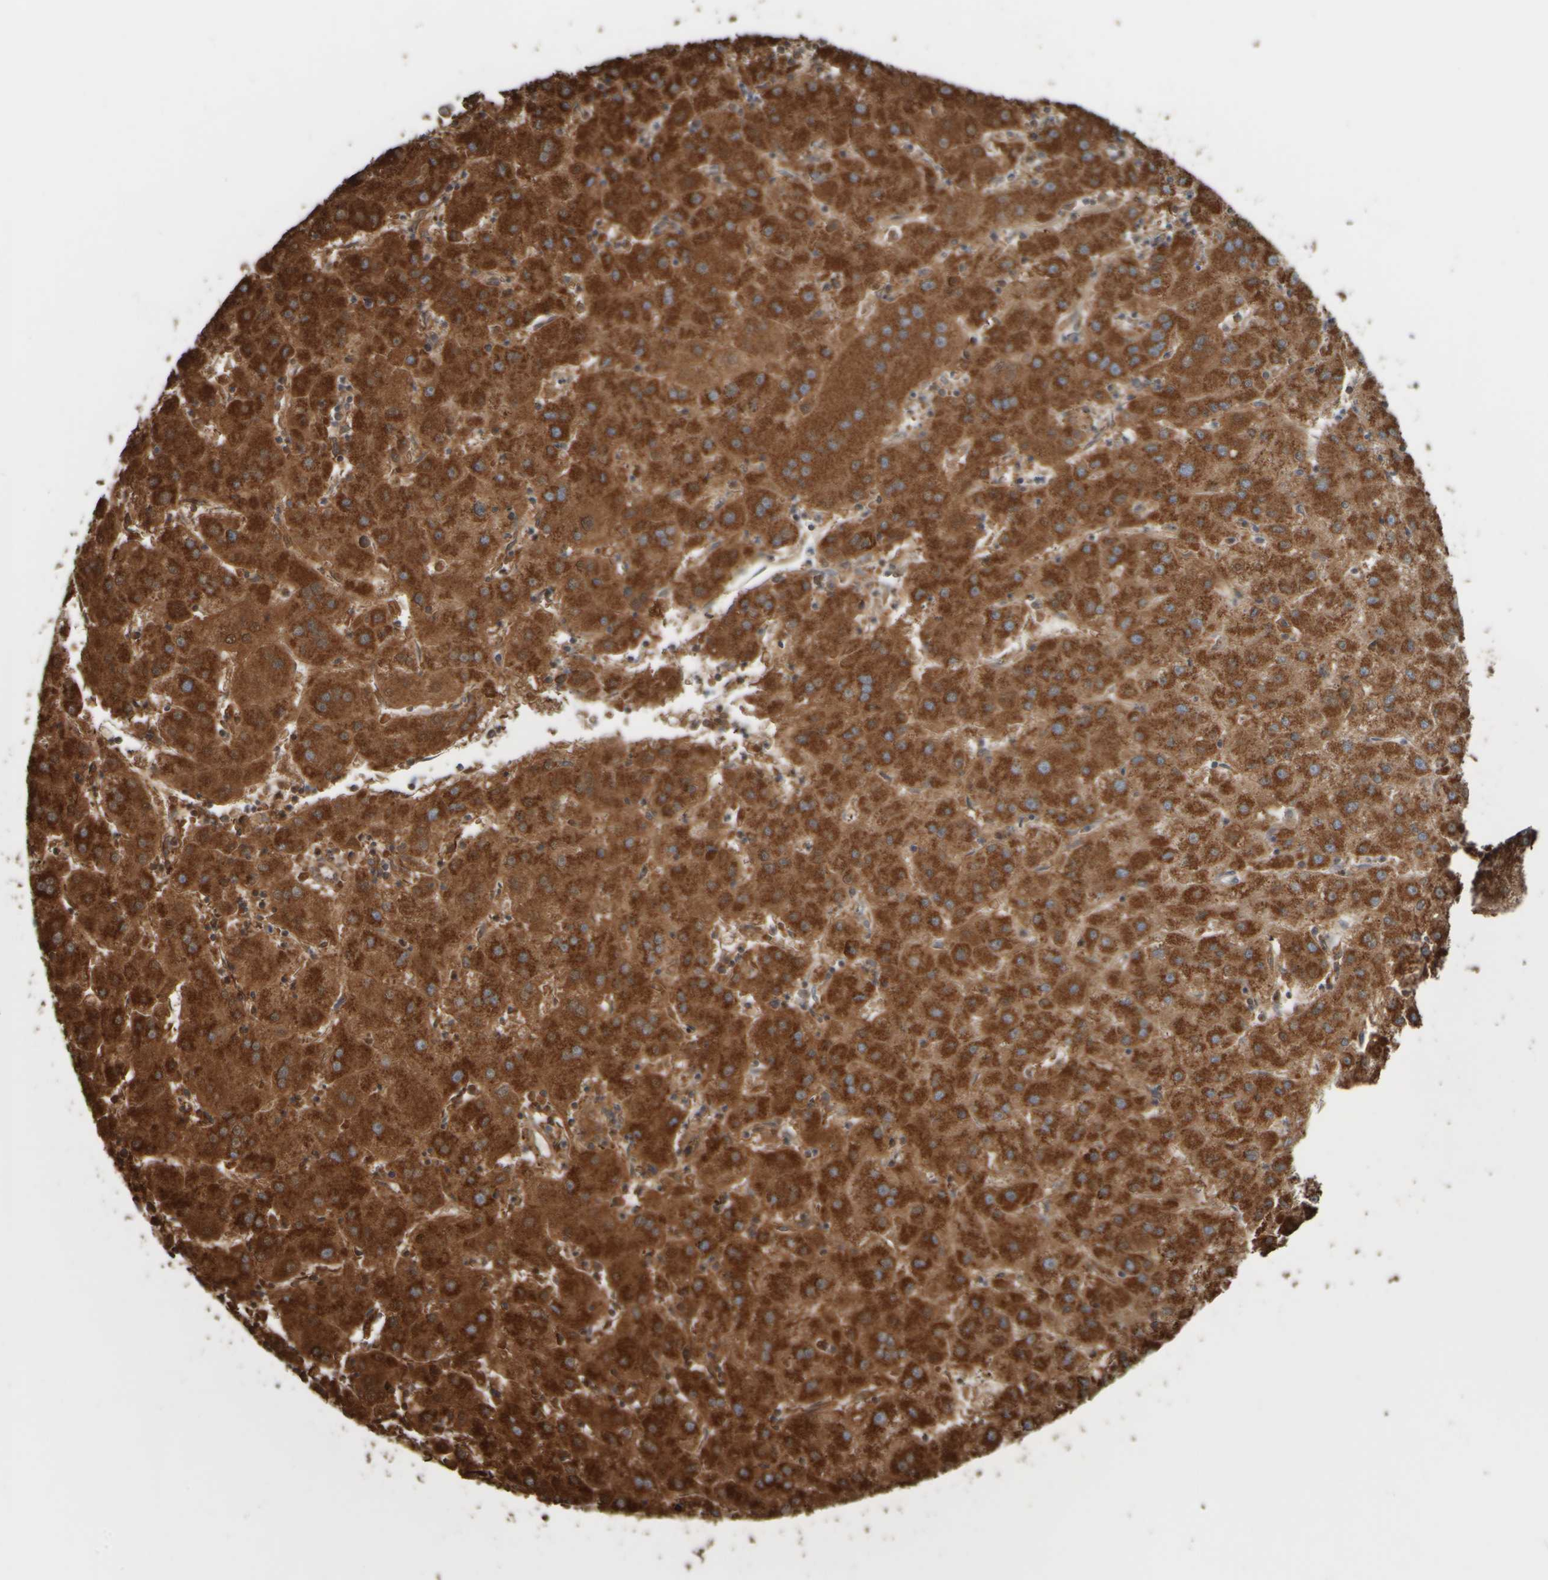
{"staining": {"intensity": "strong", "quantity": ">75%", "location": "cytoplasmic/membranous"}, "tissue": "liver cancer", "cell_type": "Tumor cells", "image_type": "cancer", "snomed": [{"axis": "morphology", "description": "Carcinoma, Hepatocellular, NOS"}, {"axis": "topography", "description": "Liver"}], "caption": "The micrograph displays a brown stain indicating the presence of a protein in the cytoplasmic/membranous of tumor cells in hepatocellular carcinoma (liver).", "gene": "APBB2", "patient": {"sex": "male", "age": 72}}